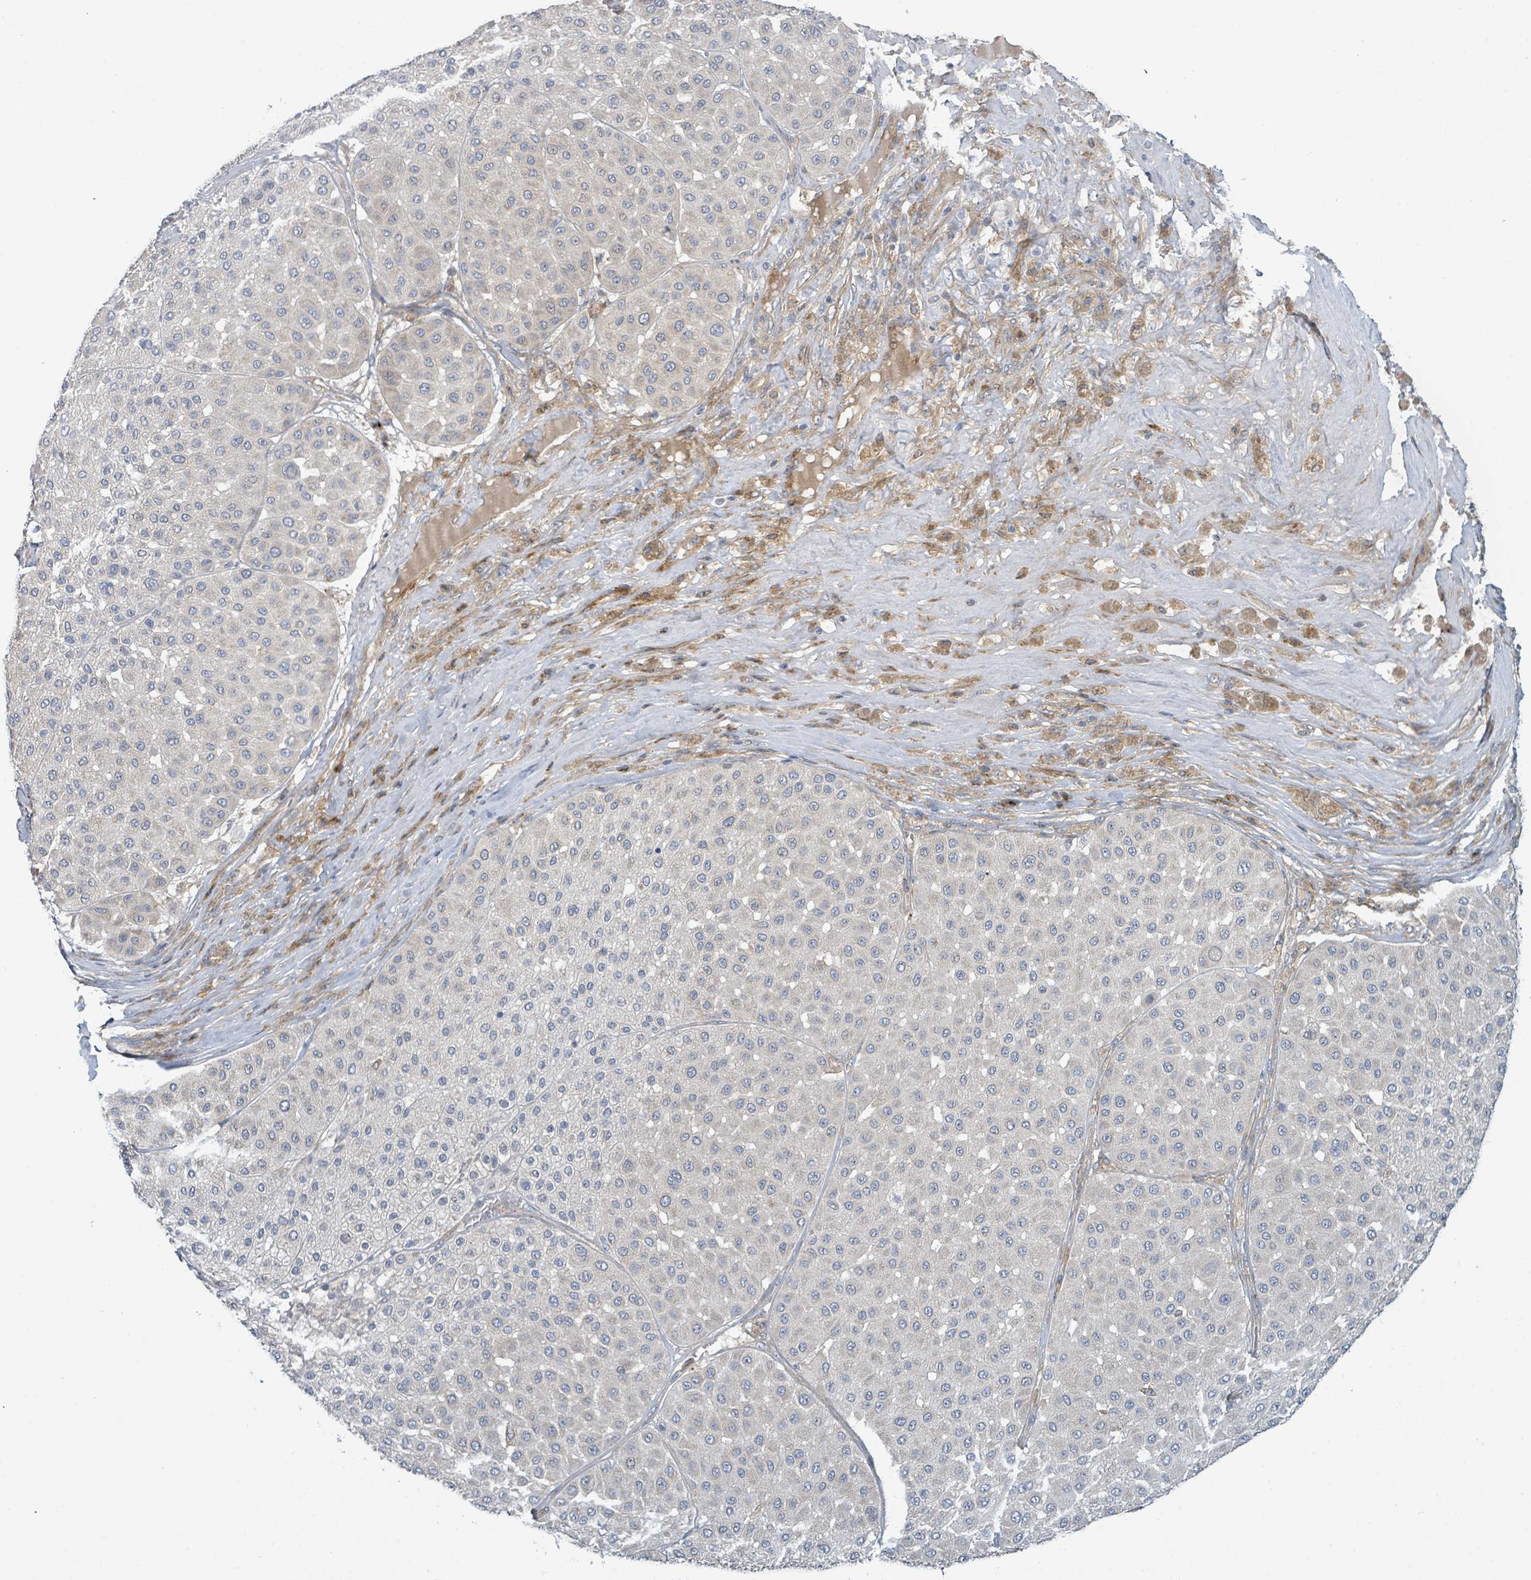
{"staining": {"intensity": "weak", "quantity": "<25%", "location": "cytoplasmic/membranous"}, "tissue": "melanoma", "cell_type": "Tumor cells", "image_type": "cancer", "snomed": [{"axis": "morphology", "description": "Malignant melanoma, Metastatic site"}, {"axis": "topography", "description": "Smooth muscle"}], "caption": "Malignant melanoma (metastatic site) was stained to show a protein in brown. There is no significant expression in tumor cells.", "gene": "CFAP210", "patient": {"sex": "male", "age": 41}}